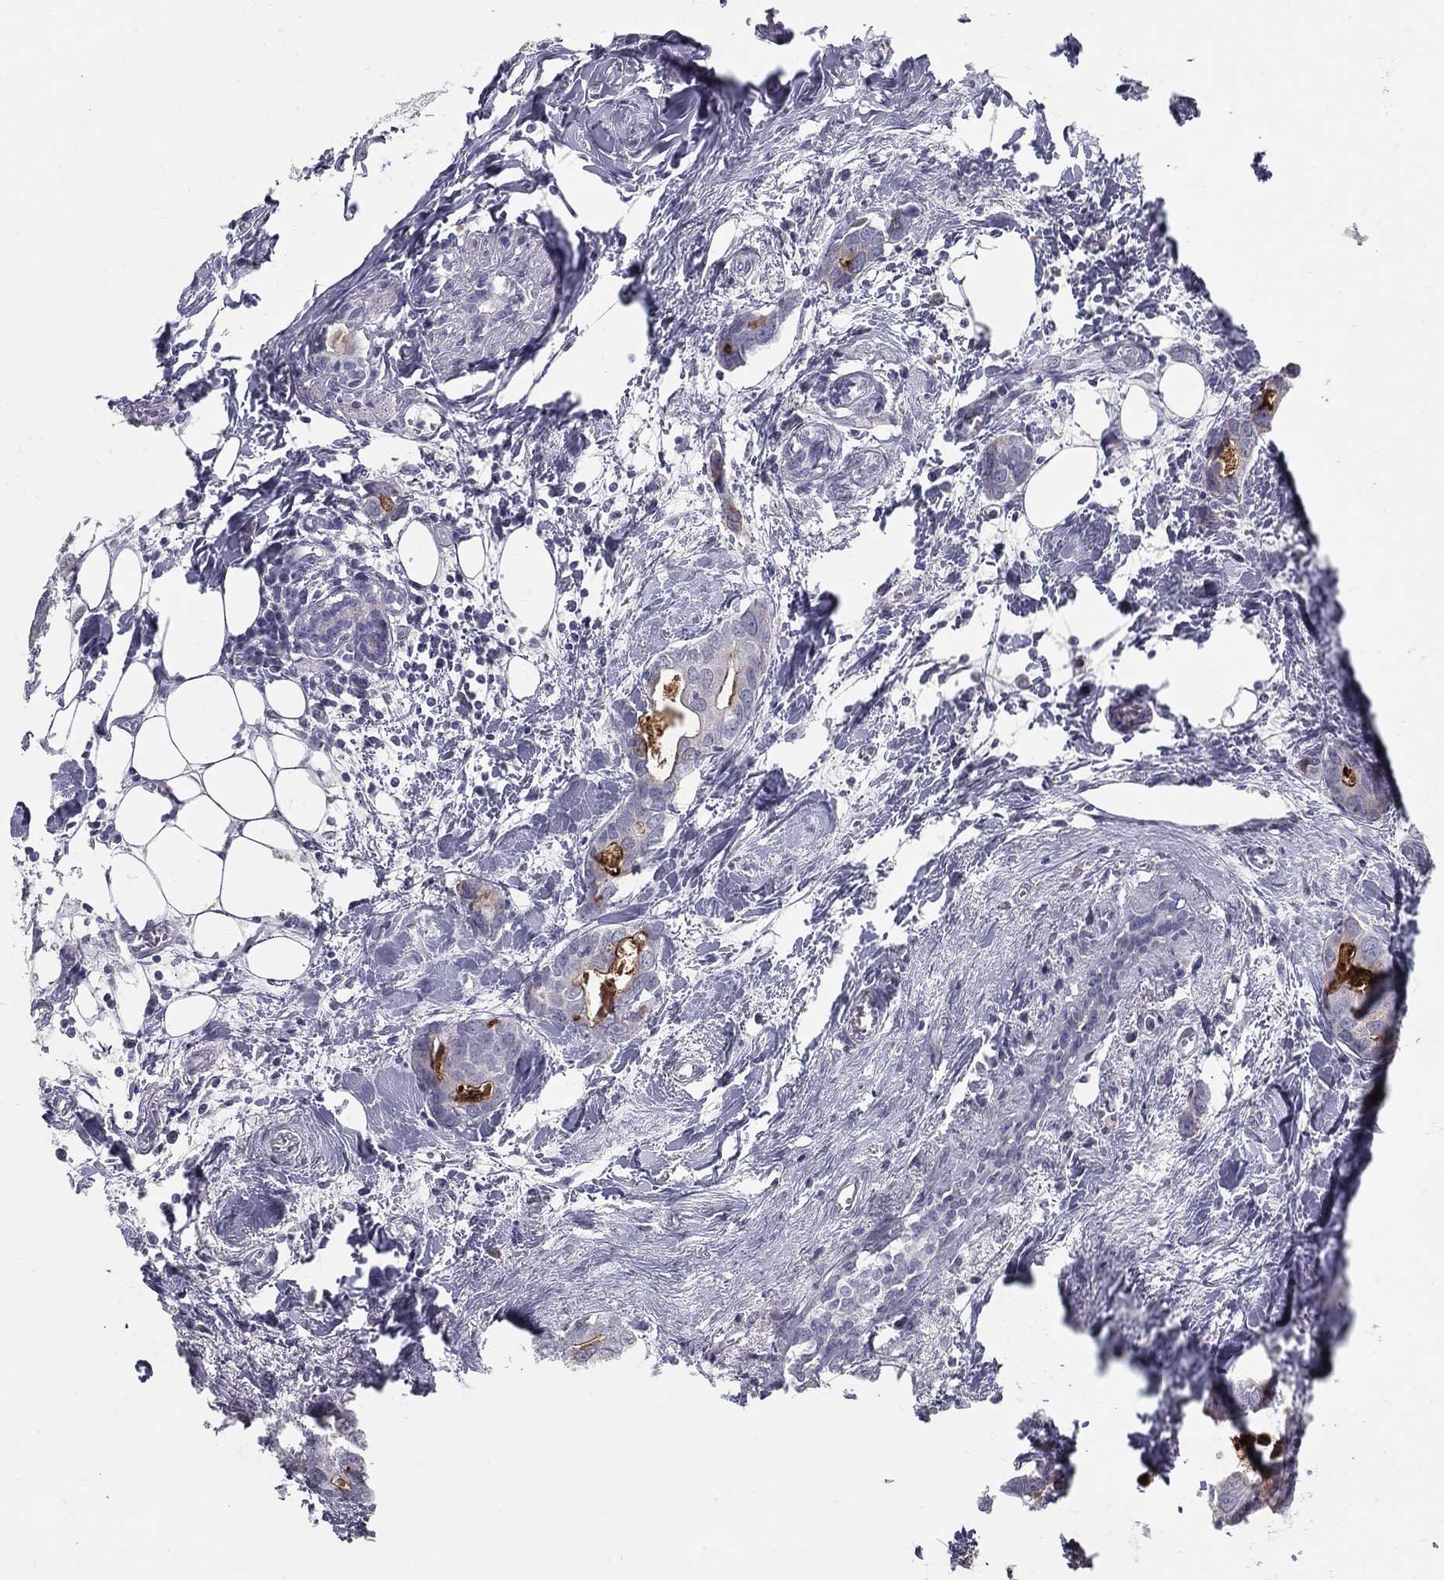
{"staining": {"intensity": "moderate", "quantity": "<25%", "location": "cytoplasmic/membranous"}, "tissue": "breast cancer", "cell_type": "Tumor cells", "image_type": "cancer", "snomed": [{"axis": "morphology", "description": "Duct carcinoma"}, {"axis": "topography", "description": "Breast"}], "caption": "This image reveals IHC staining of human breast cancer (intraductal carcinoma), with low moderate cytoplasmic/membranous expression in about <25% of tumor cells.", "gene": "ACE2", "patient": {"sex": "female", "age": 83}}